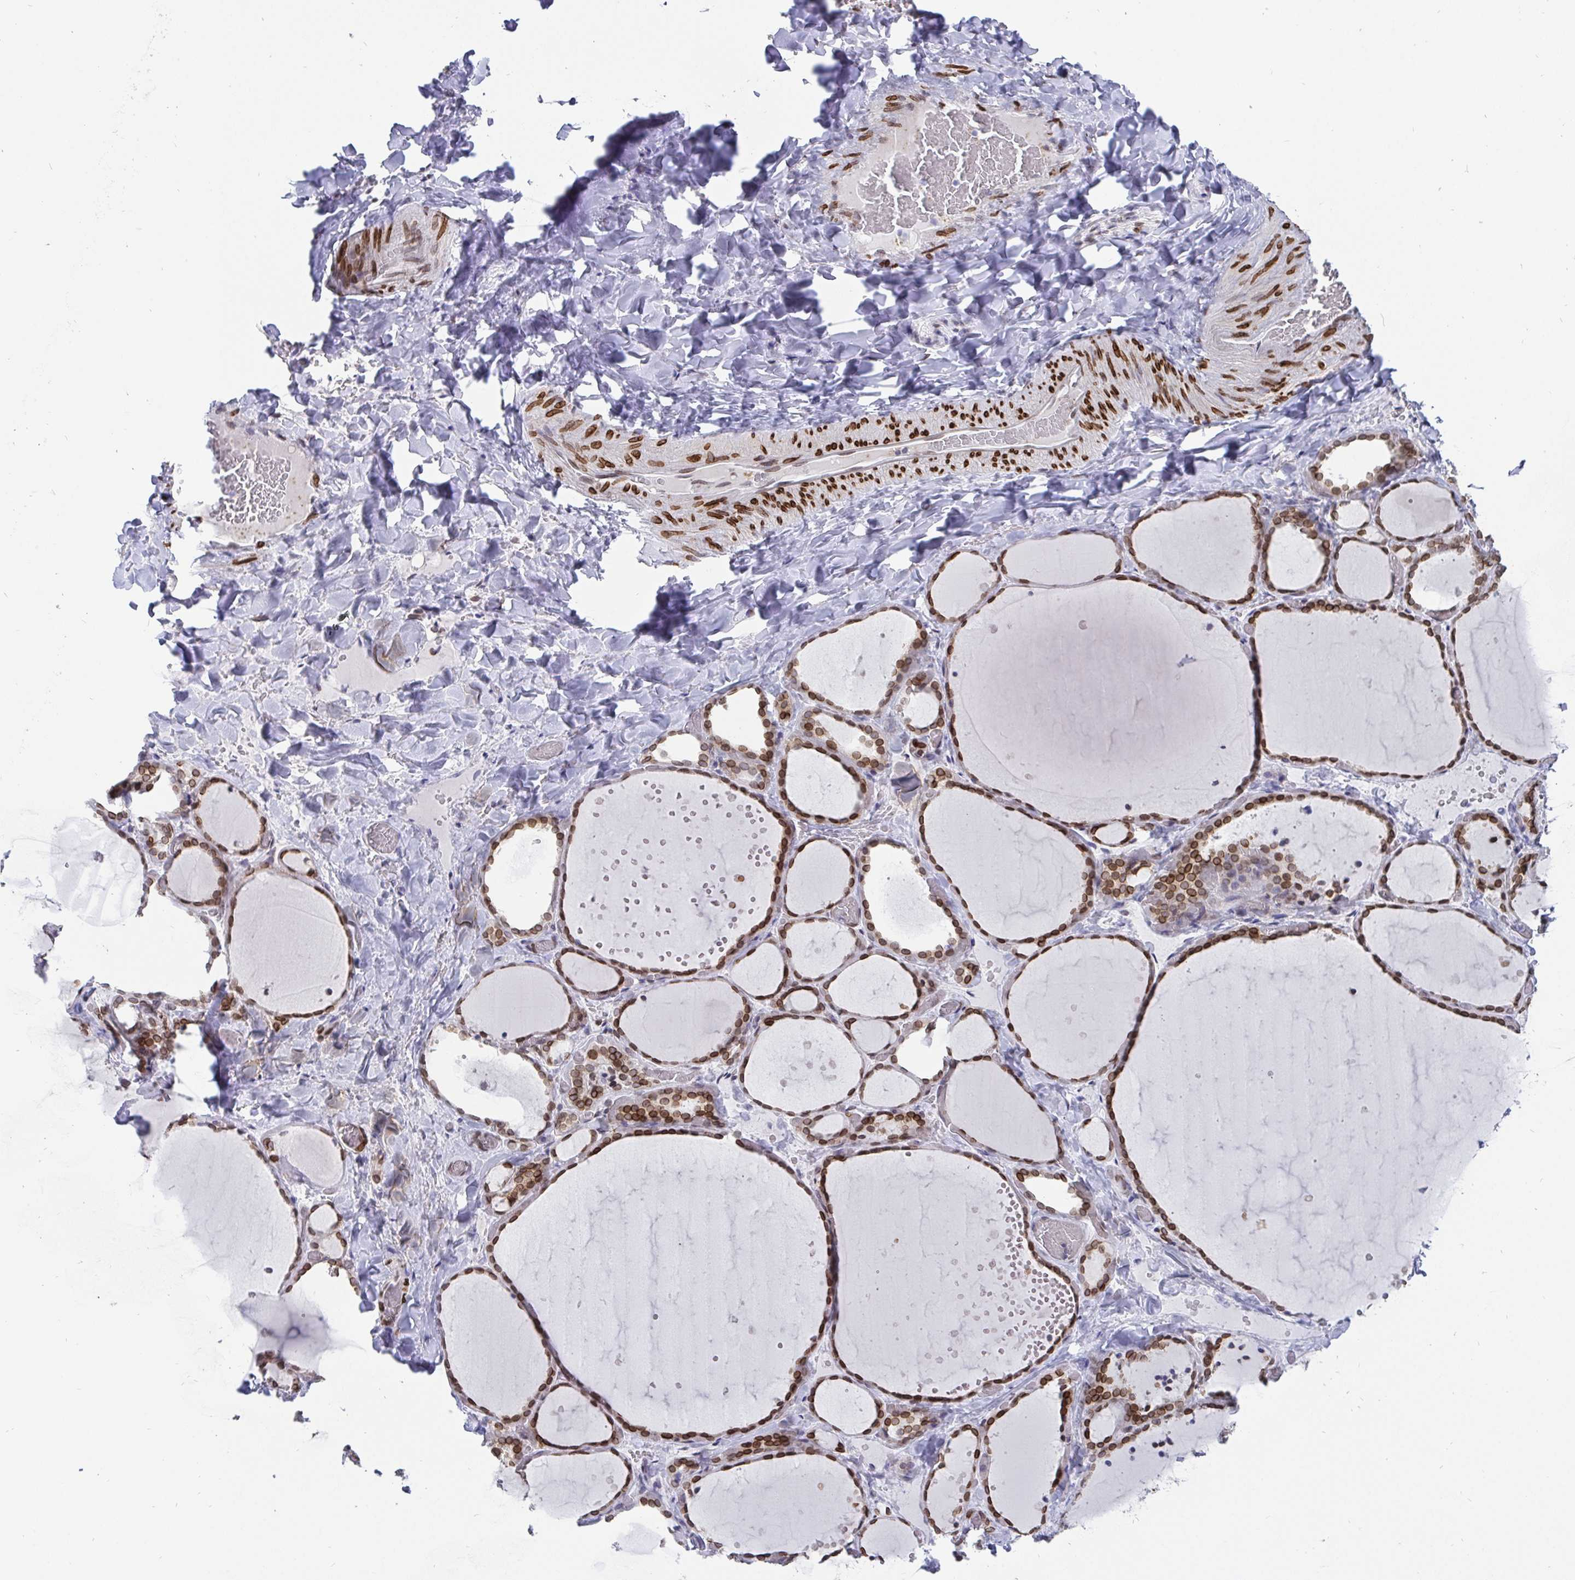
{"staining": {"intensity": "moderate", "quantity": ">75%", "location": "cytoplasmic/membranous,nuclear"}, "tissue": "thyroid gland", "cell_type": "Glandular cells", "image_type": "normal", "snomed": [{"axis": "morphology", "description": "Normal tissue, NOS"}, {"axis": "topography", "description": "Thyroid gland"}], "caption": "Immunohistochemistry (IHC) histopathology image of benign thyroid gland: human thyroid gland stained using immunohistochemistry demonstrates medium levels of moderate protein expression localized specifically in the cytoplasmic/membranous,nuclear of glandular cells, appearing as a cytoplasmic/membranous,nuclear brown color.", "gene": "EMD", "patient": {"sex": "female", "age": 36}}